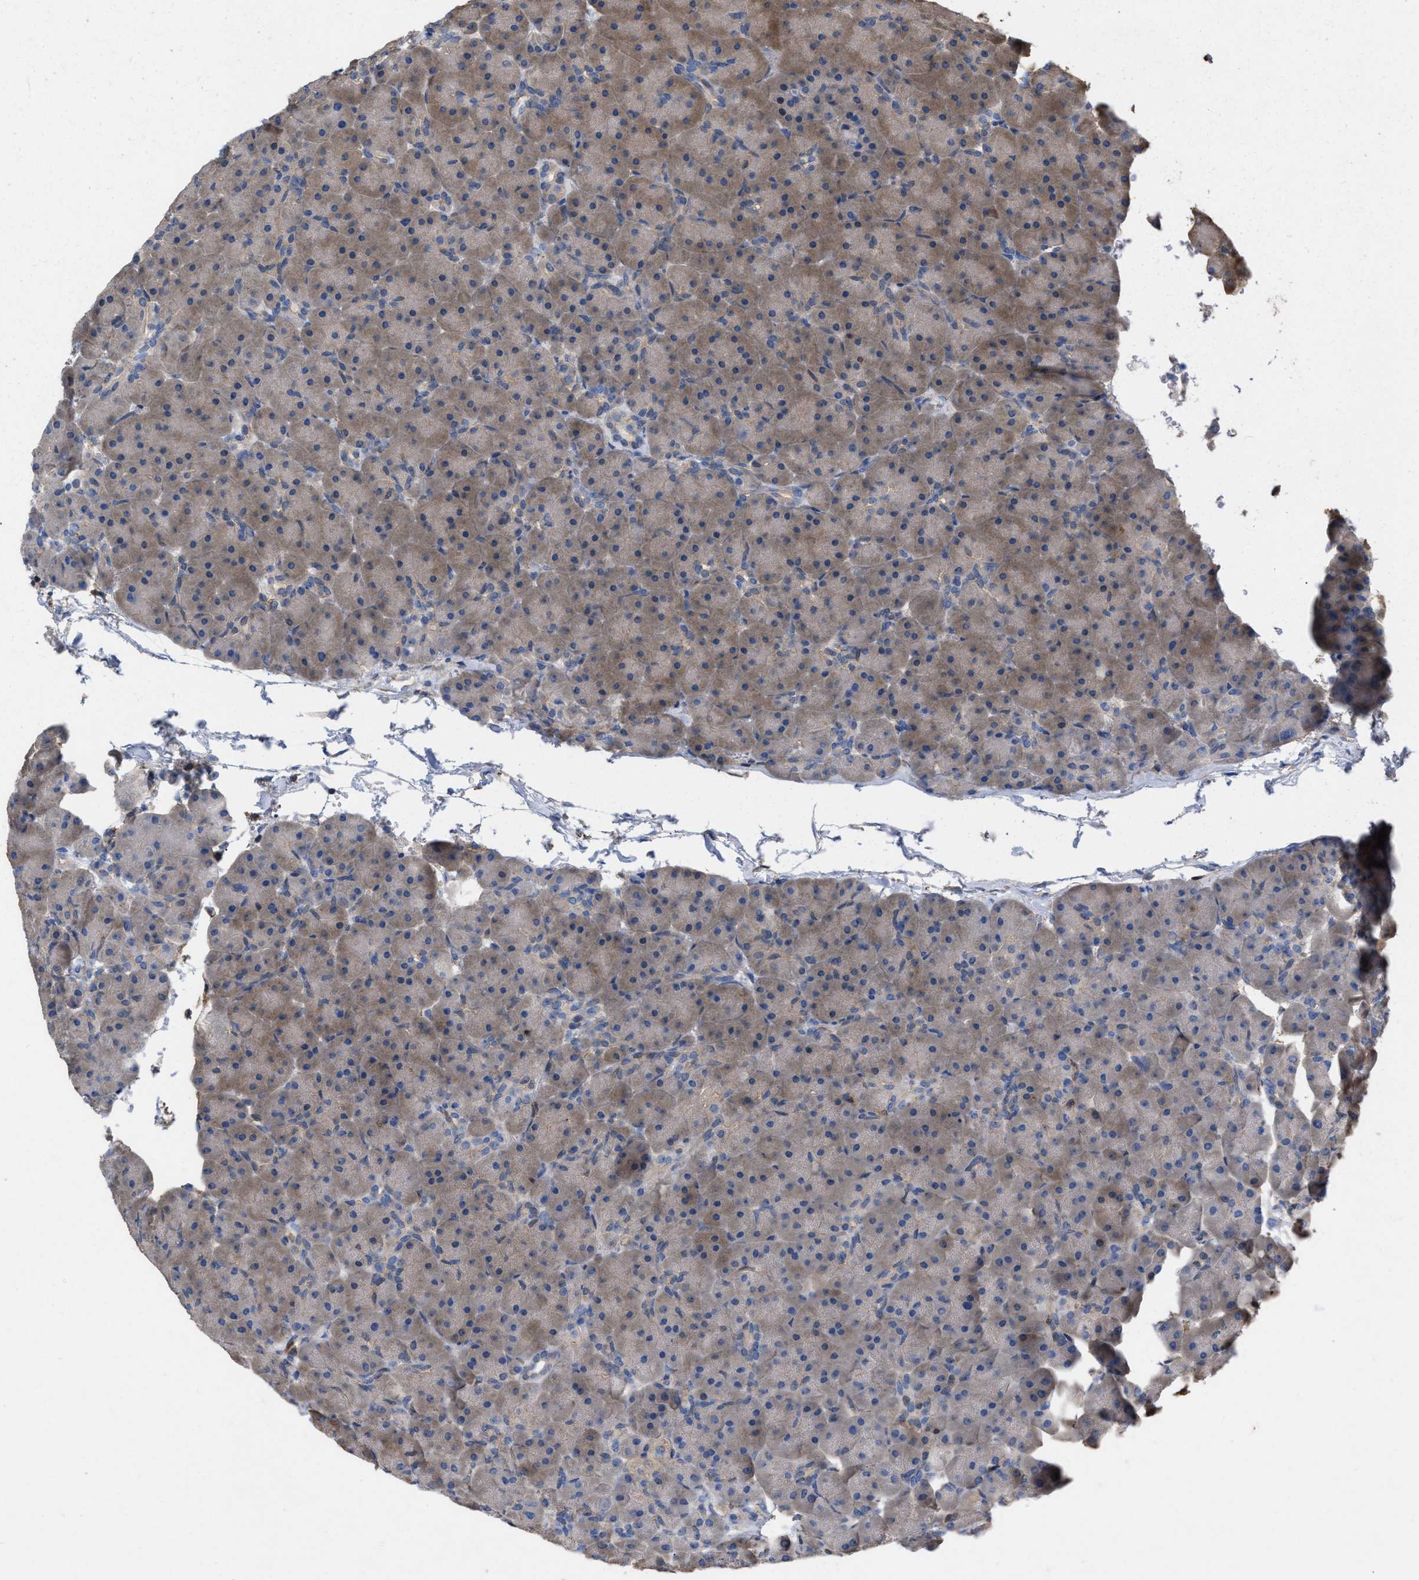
{"staining": {"intensity": "weak", "quantity": "25%-75%", "location": "cytoplasmic/membranous"}, "tissue": "pancreas", "cell_type": "Exocrine glandular cells", "image_type": "normal", "snomed": [{"axis": "morphology", "description": "Normal tissue, NOS"}, {"axis": "topography", "description": "Pancreas"}], "caption": "Immunohistochemical staining of unremarkable pancreas exhibits weak cytoplasmic/membranous protein expression in approximately 25%-75% of exocrine glandular cells.", "gene": "TMEM131", "patient": {"sex": "male", "age": 66}}